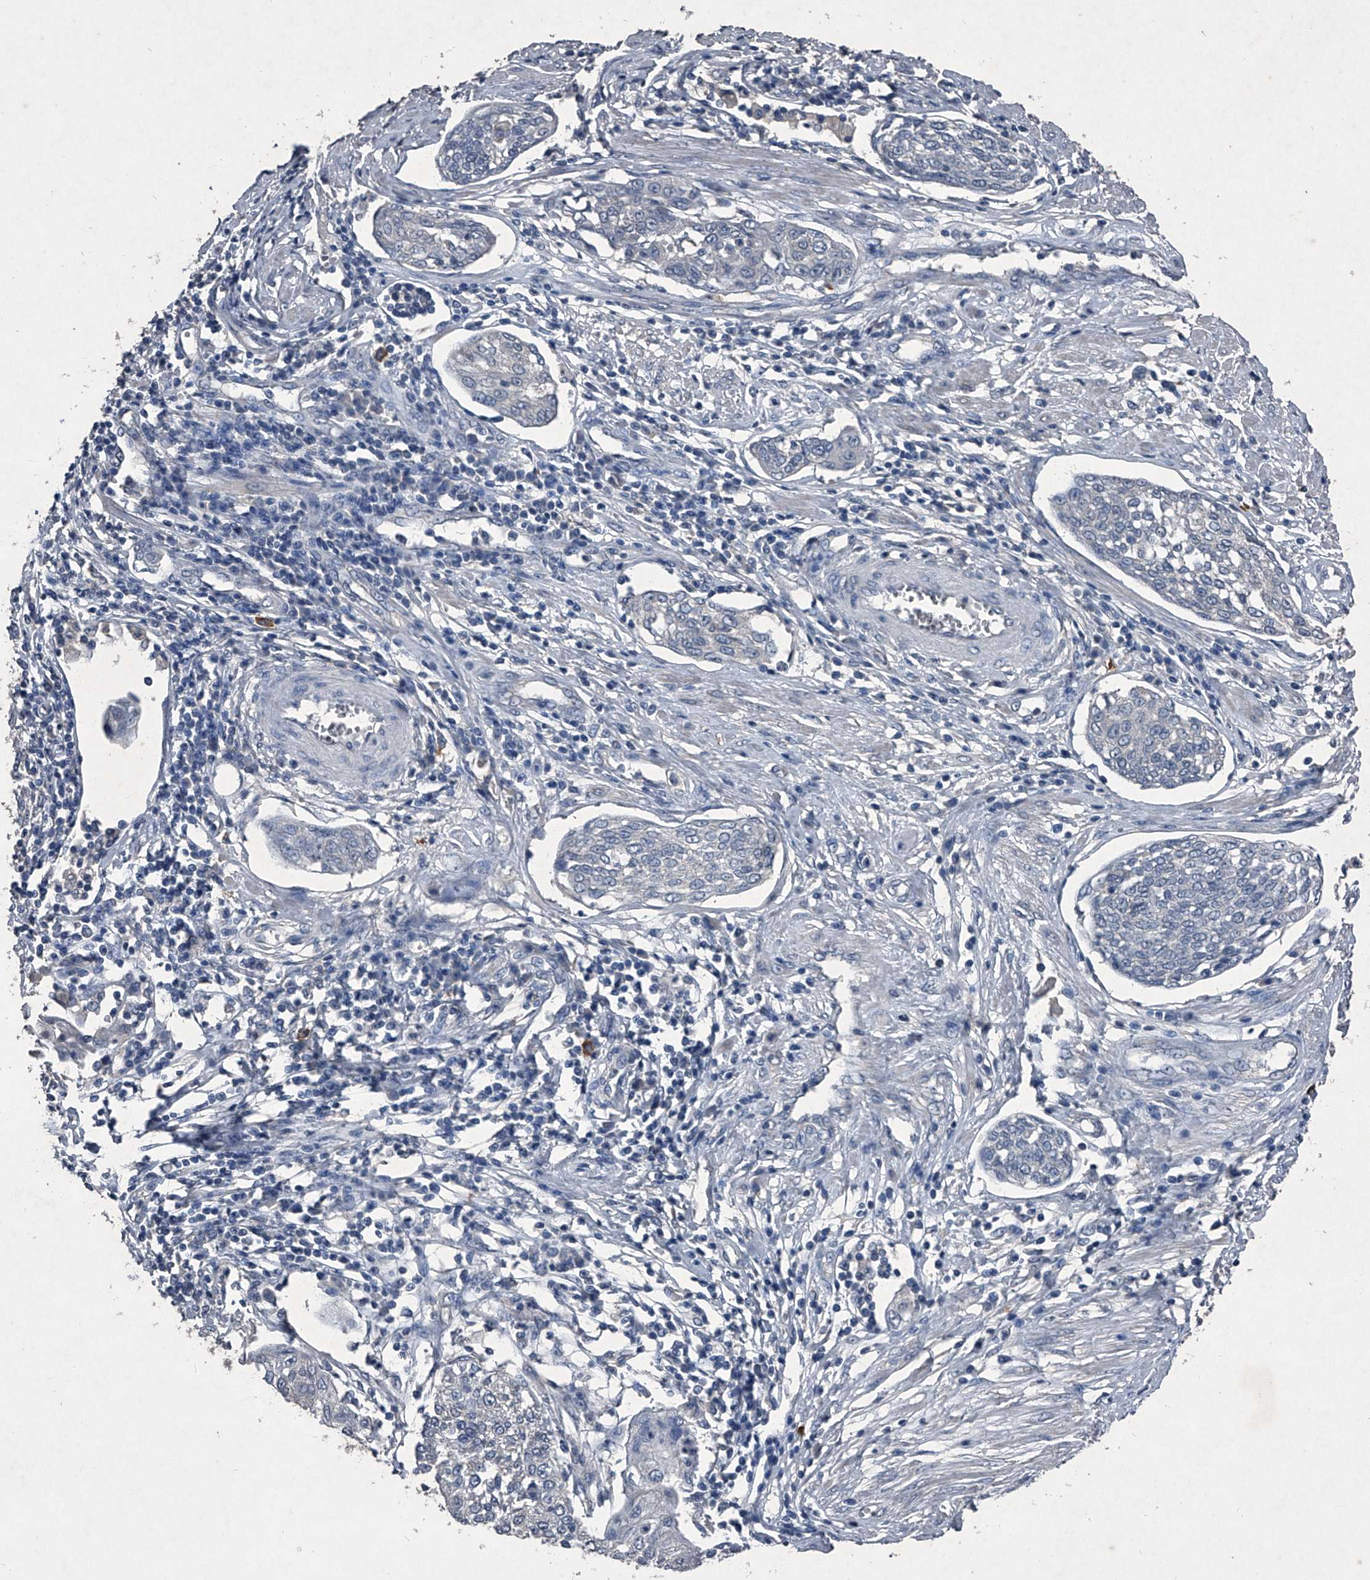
{"staining": {"intensity": "negative", "quantity": "none", "location": "none"}, "tissue": "cervical cancer", "cell_type": "Tumor cells", "image_type": "cancer", "snomed": [{"axis": "morphology", "description": "Squamous cell carcinoma, NOS"}, {"axis": "topography", "description": "Cervix"}], "caption": "Immunohistochemistry of cervical cancer displays no positivity in tumor cells.", "gene": "MAPKAP1", "patient": {"sex": "female", "age": 34}}